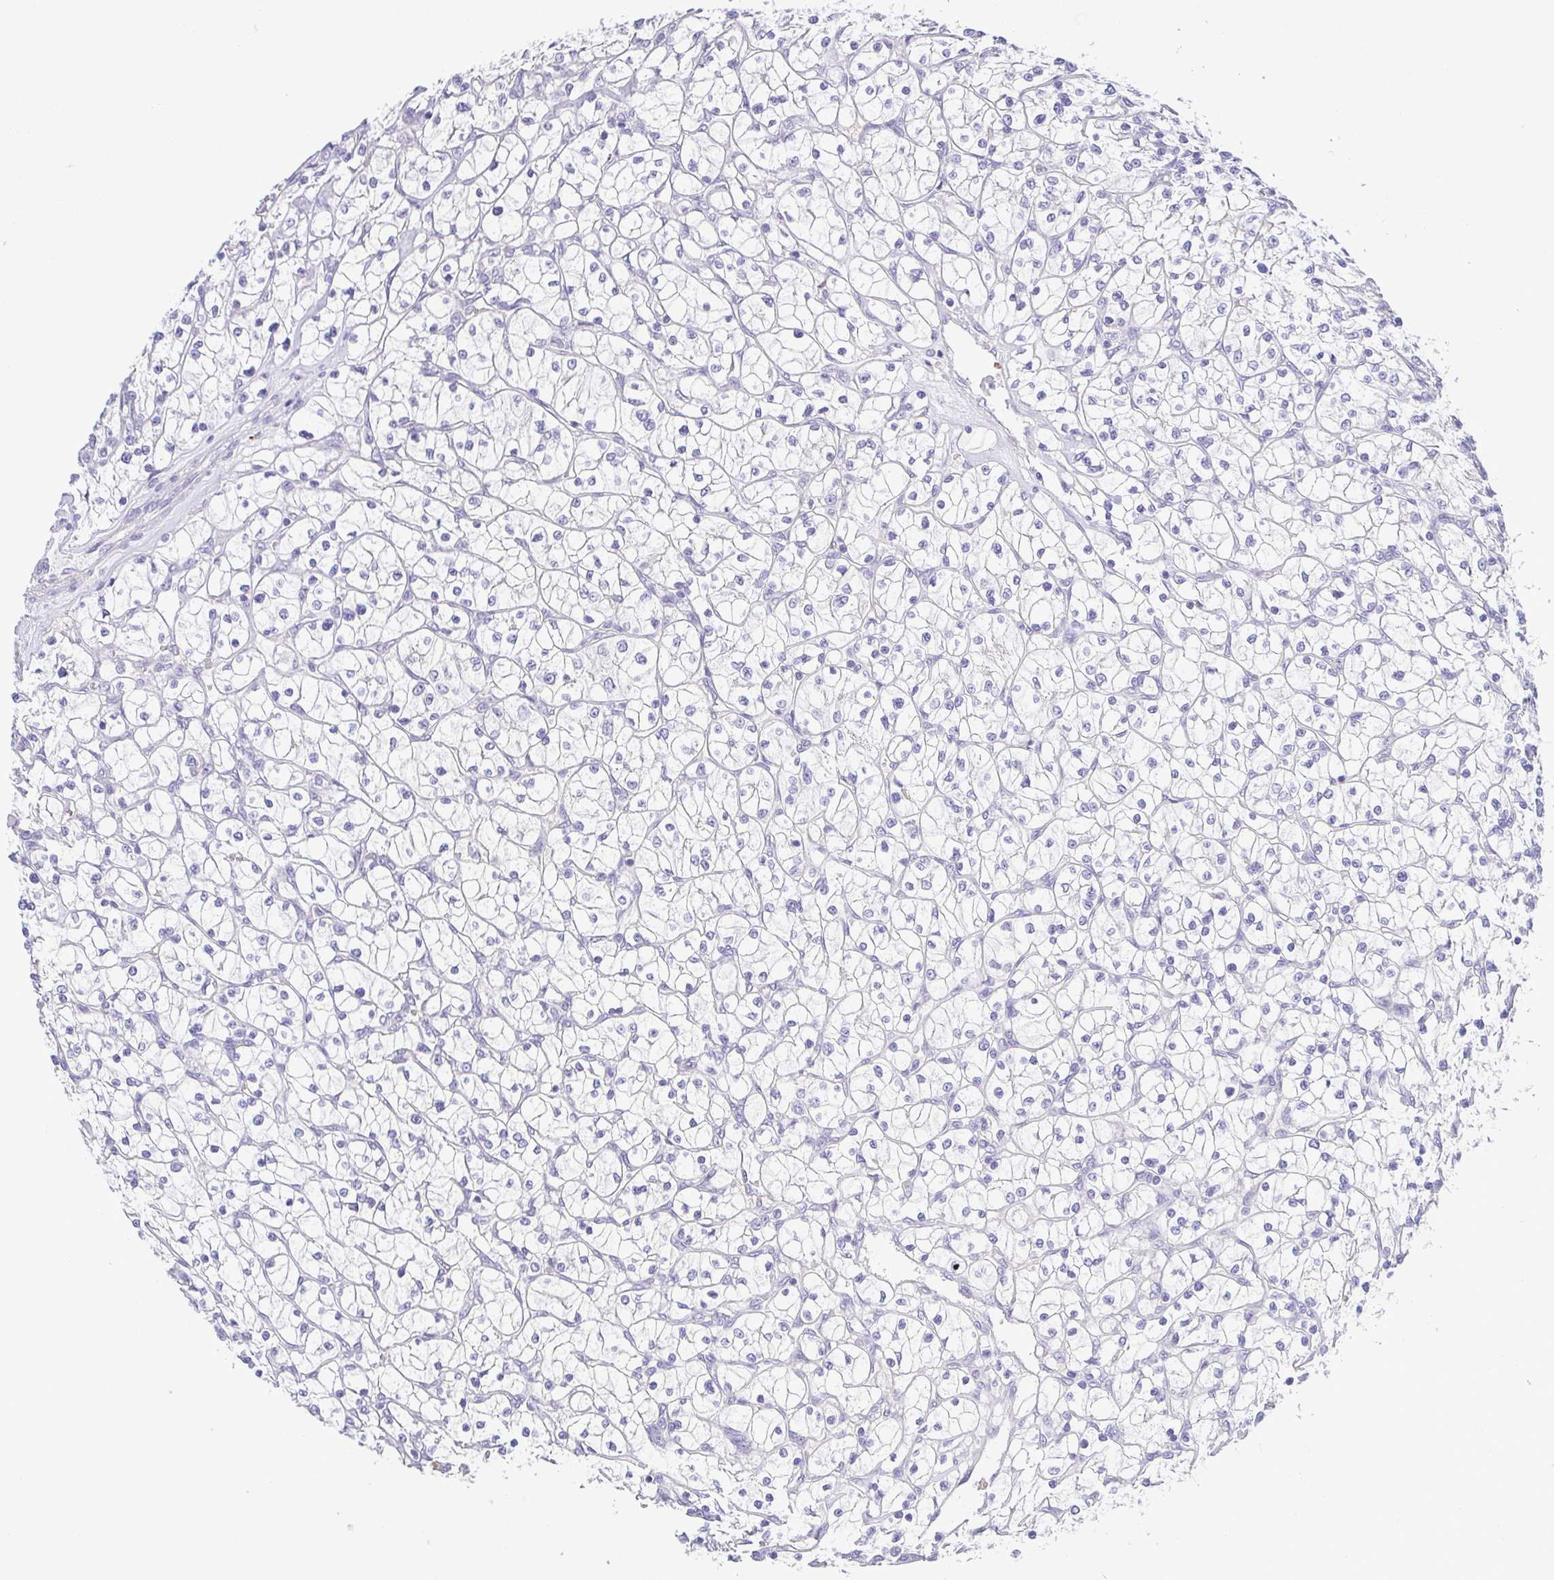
{"staining": {"intensity": "negative", "quantity": "none", "location": "none"}, "tissue": "renal cancer", "cell_type": "Tumor cells", "image_type": "cancer", "snomed": [{"axis": "morphology", "description": "Adenocarcinoma, NOS"}, {"axis": "topography", "description": "Kidney"}], "caption": "Human adenocarcinoma (renal) stained for a protein using immunohistochemistry displays no staining in tumor cells.", "gene": "EPB42", "patient": {"sex": "female", "age": 64}}